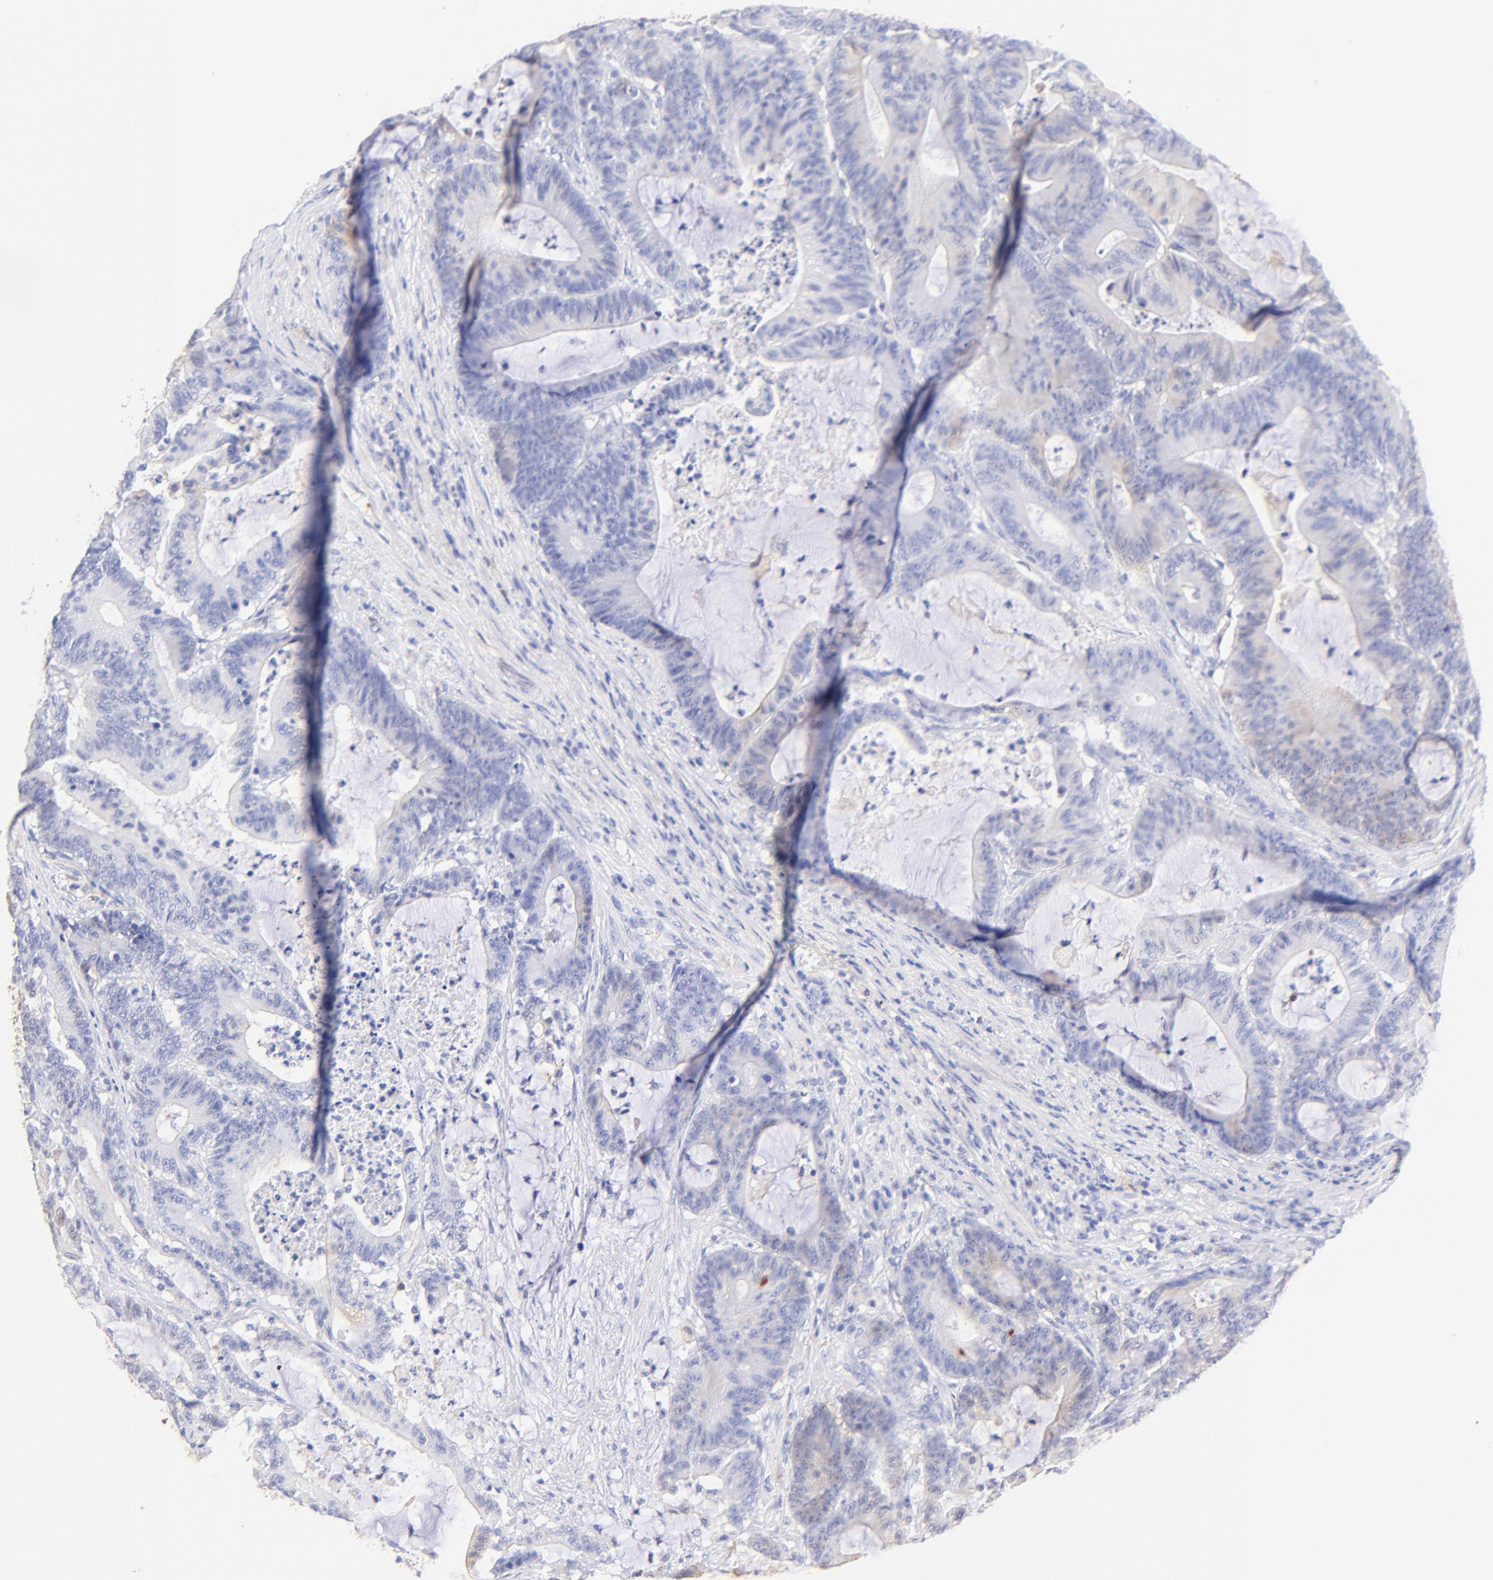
{"staining": {"intensity": "negative", "quantity": "none", "location": "none"}, "tissue": "colorectal cancer", "cell_type": "Tumor cells", "image_type": "cancer", "snomed": [{"axis": "morphology", "description": "Adenocarcinoma, NOS"}, {"axis": "topography", "description": "Colon"}], "caption": "Tumor cells show no significant protein expression in colorectal cancer (adenocarcinoma).", "gene": "ALDH1A1", "patient": {"sex": "female", "age": 84}}